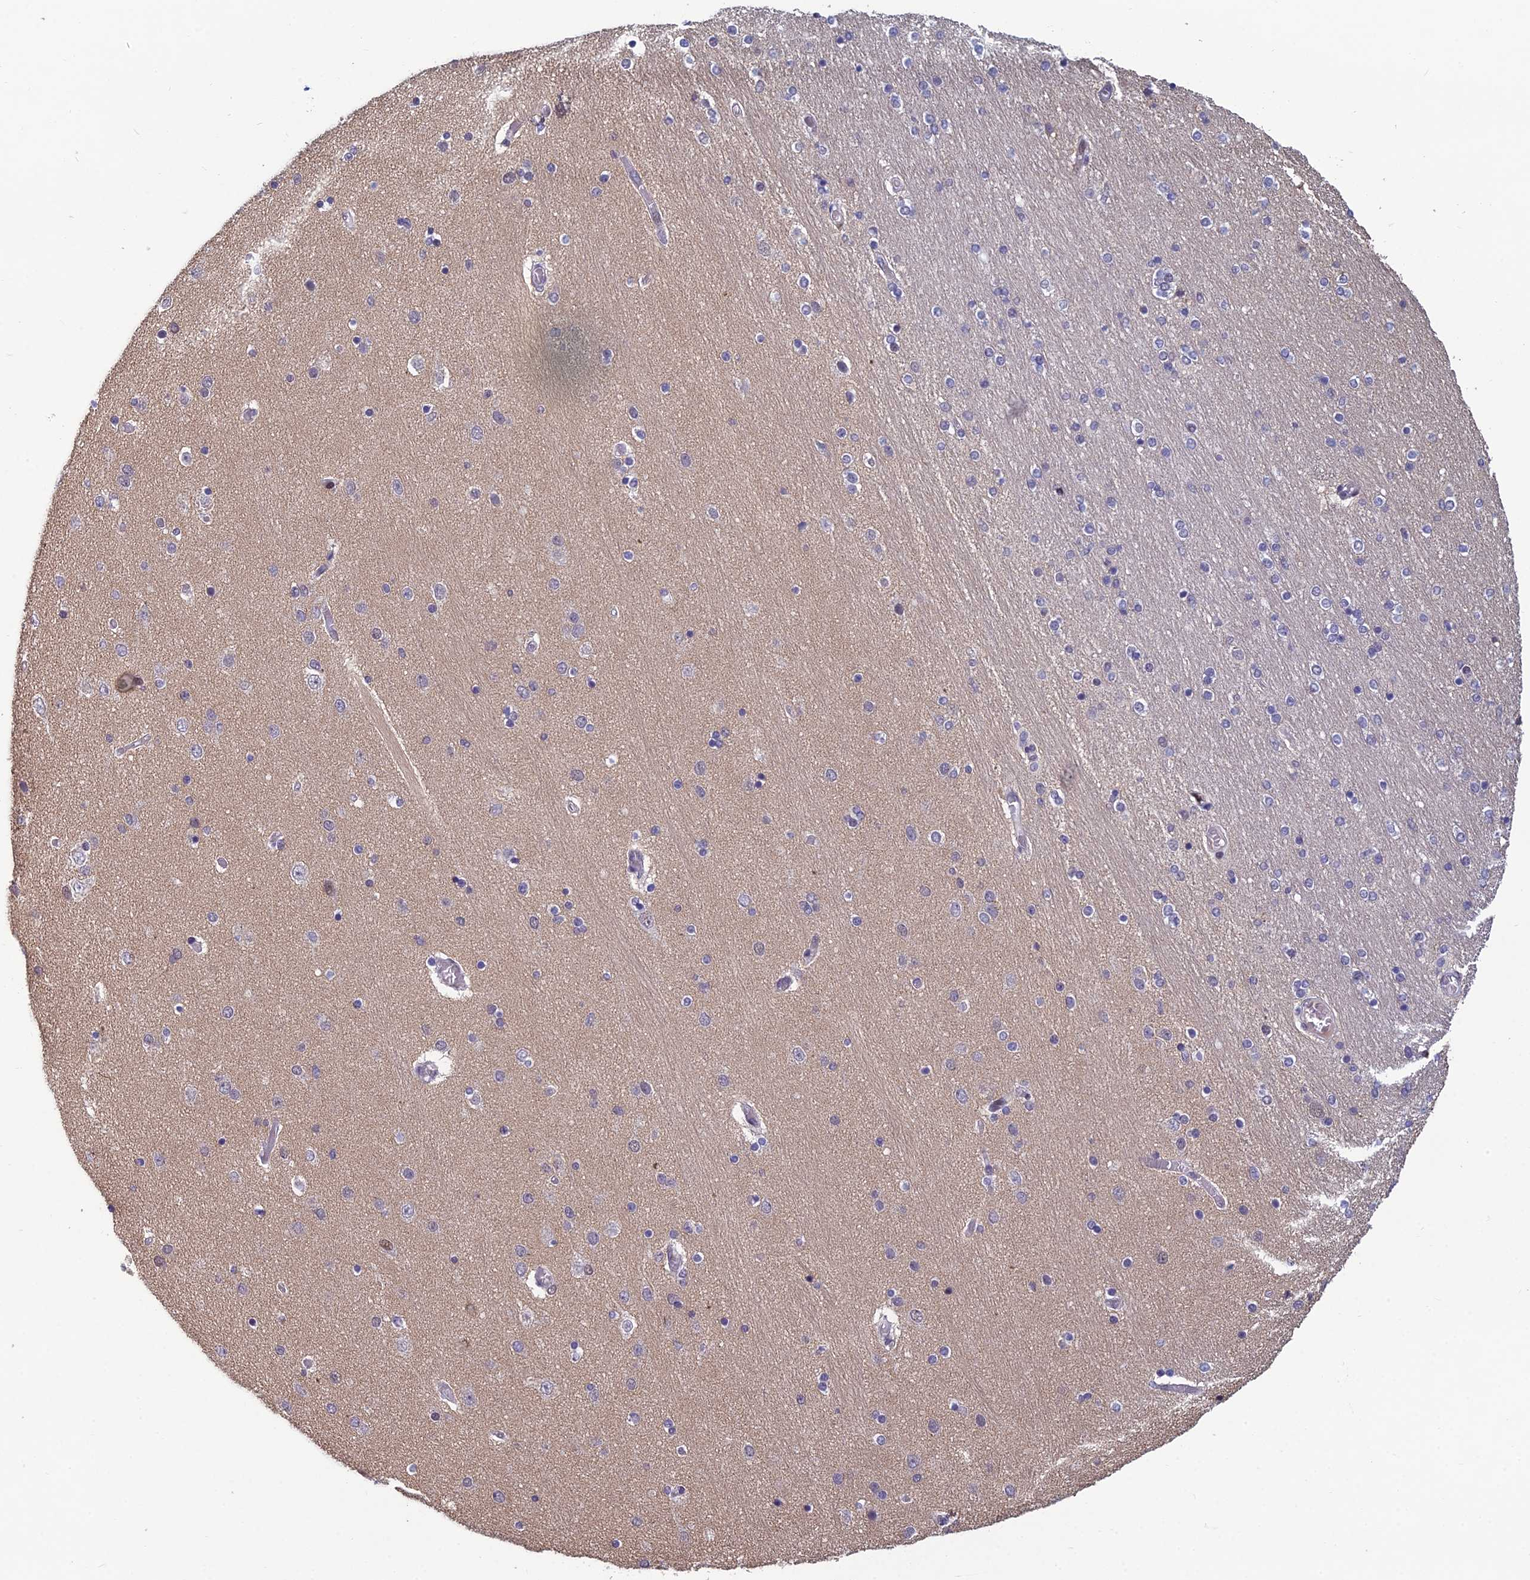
{"staining": {"intensity": "negative", "quantity": "none", "location": "none"}, "tissue": "hippocampus", "cell_type": "Glial cells", "image_type": "normal", "snomed": [{"axis": "morphology", "description": "Normal tissue, NOS"}, {"axis": "topography", "description": "Hippocampus"}], "caption": "The immunohistochemistry (IHC) image has no significant expression in glial cells of hippocampus. (DAB (3,3'-diaminobenzidine) IHC visualized using brightfield microscopy, high magnification).", "gene": "RGS17", "patient": {"sex": "female", "age": 54}}